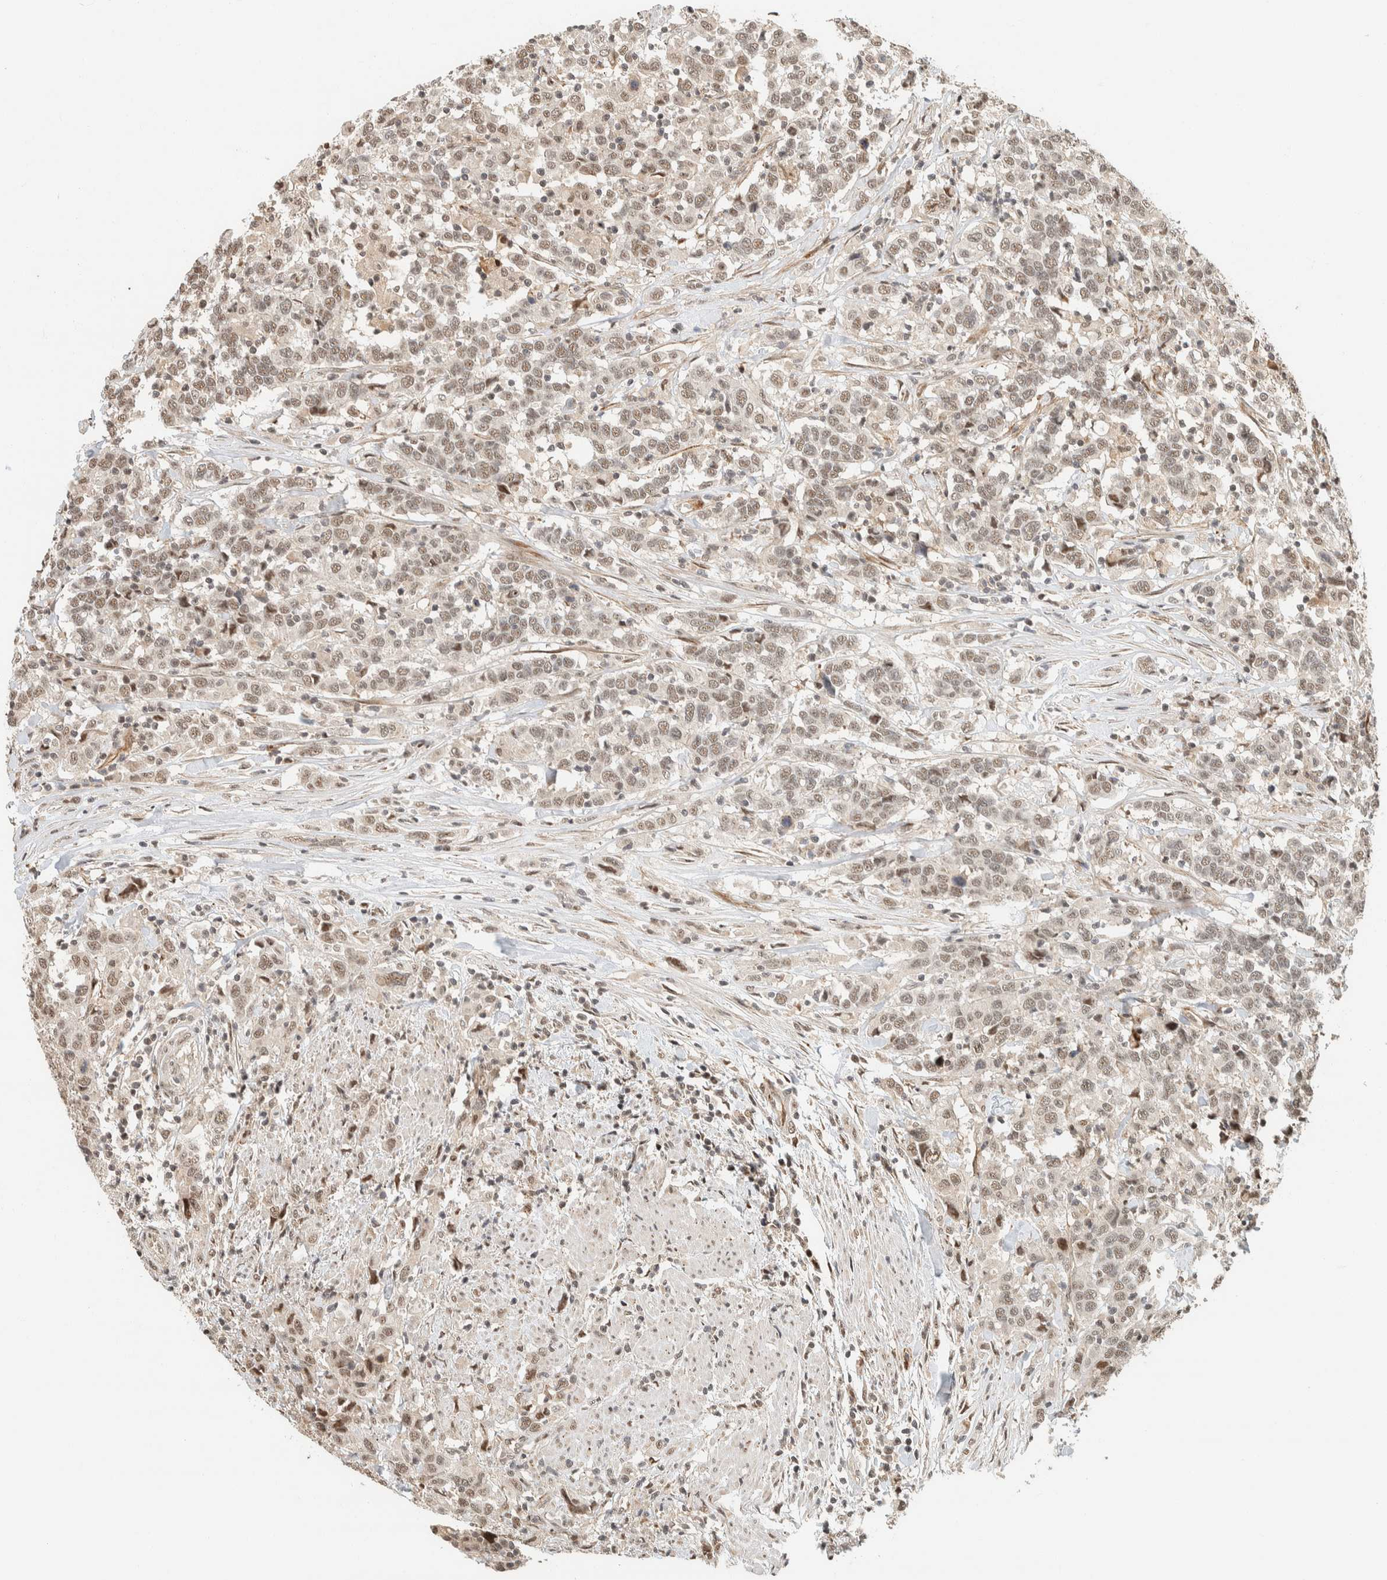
{"staining": {"intensity": "weak", "quantity": ">75%", "location": "nuclear"}, "tissue": "urothelial cancer", "cell_type": "Tumor cells", "image_type": "cancer", "snomed": [{"axis": "morphology", "description": "Urothelial carcinoma, High grade"}, {"axis": "topography", "description": "Urinary bladder"}], "caption": "Immunohistochemical staining of human urothelial cancer displays weak nuclear protein staining in about >75% of tumor cells.", "gene": "SIK1", "patient": {"sex": "male", "age": 61}}